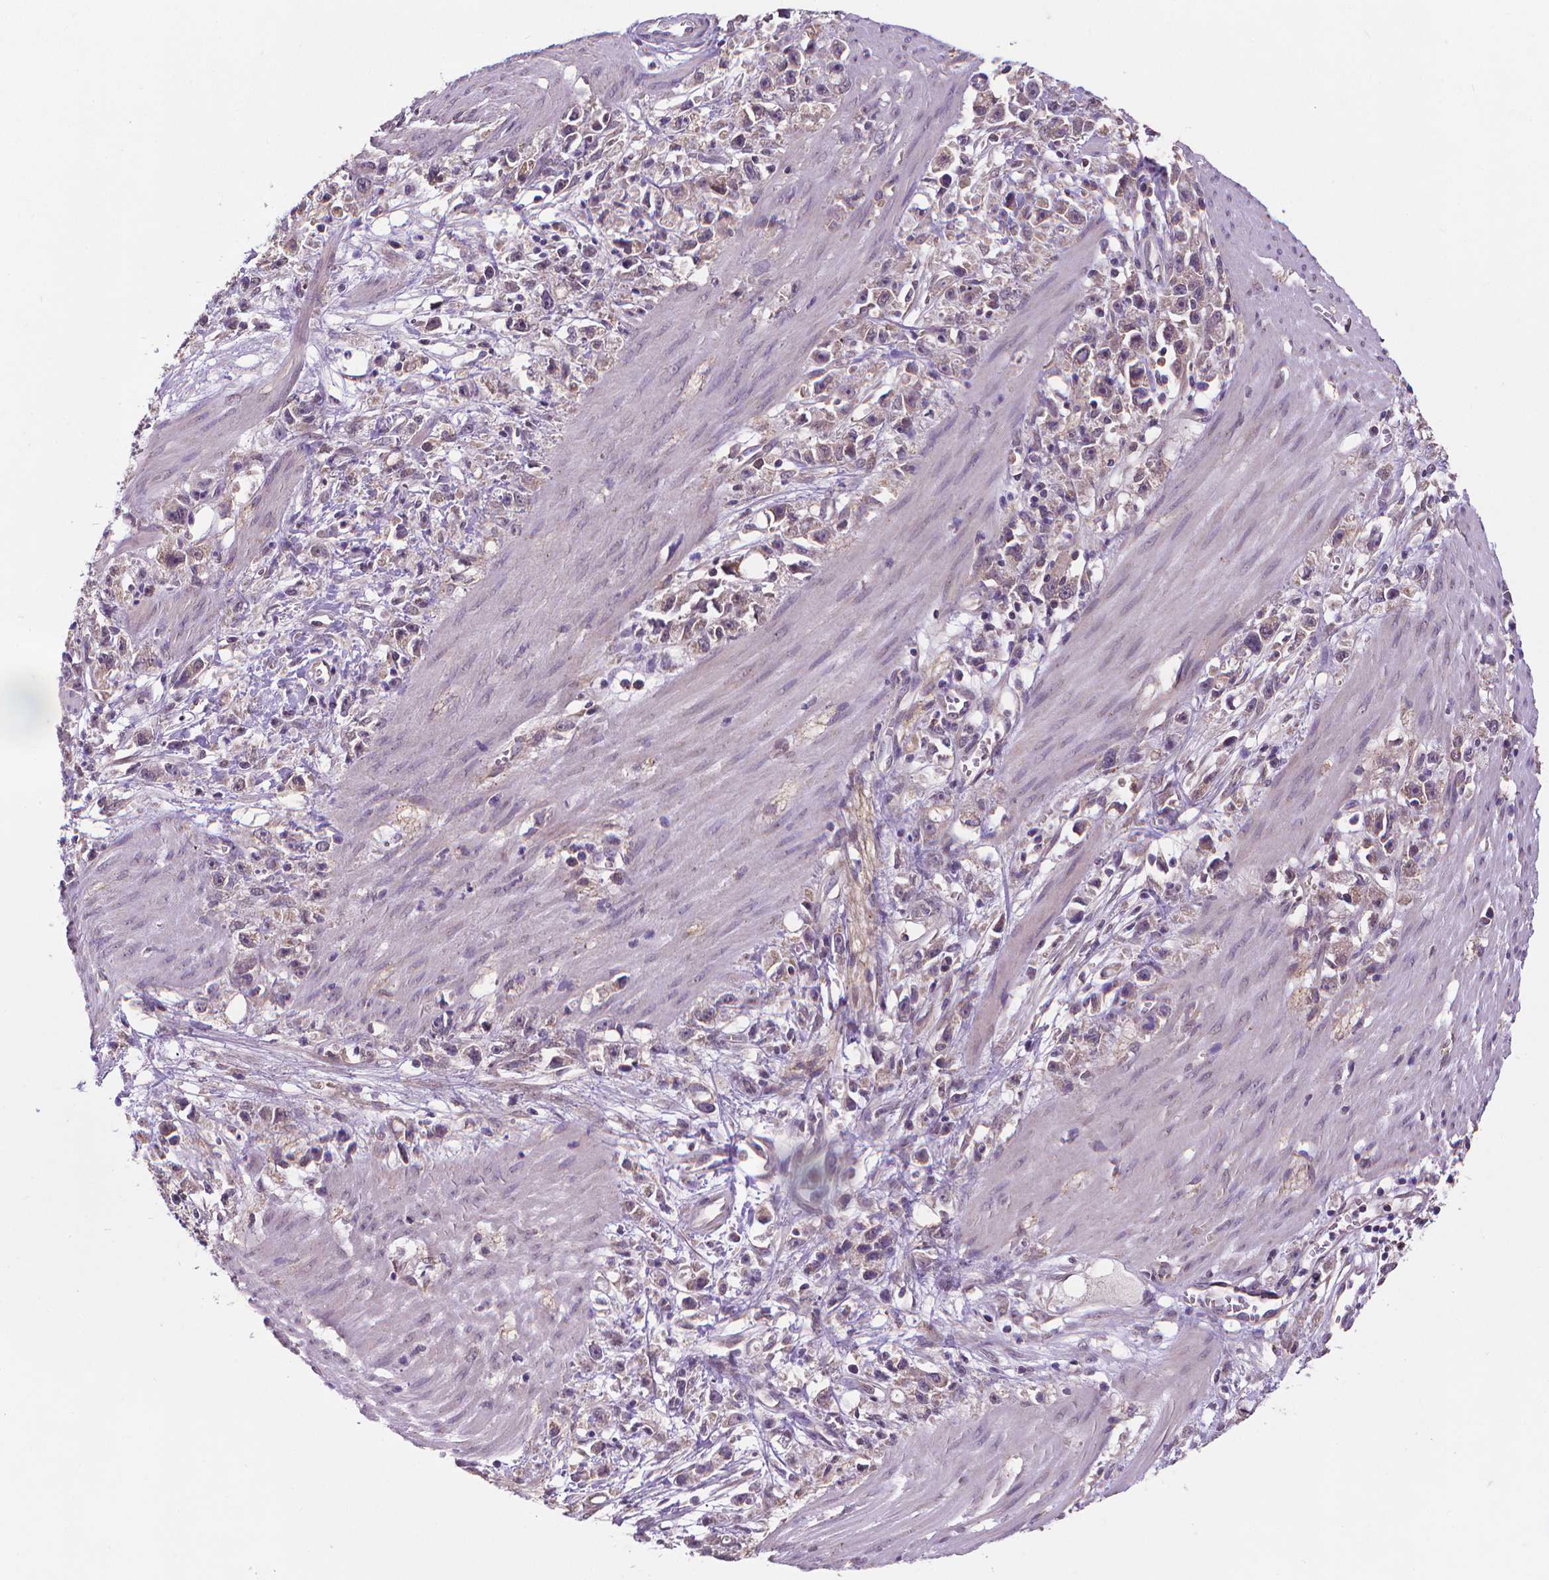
{"staining": {"intensity": "weak", "quantity": "<25%", "location": "cytoplasmic/membranous"}, "tissue": "stomach cancer", "cell_type": "Tumor cells", "image_type": "cancer", "snomed": [{"axis": "morphology", "description": "Adenocarcinoma, NOS"}, {"axis": "topography", "description": "Stomach"}], "caption": "Immunohistochemistry photomicrograph of stomach cancer stained for a protein (brown), which reveals no staining in tumor cells.", "gene": "GPR63", "patient": {"sex": "female", "age": 59}}